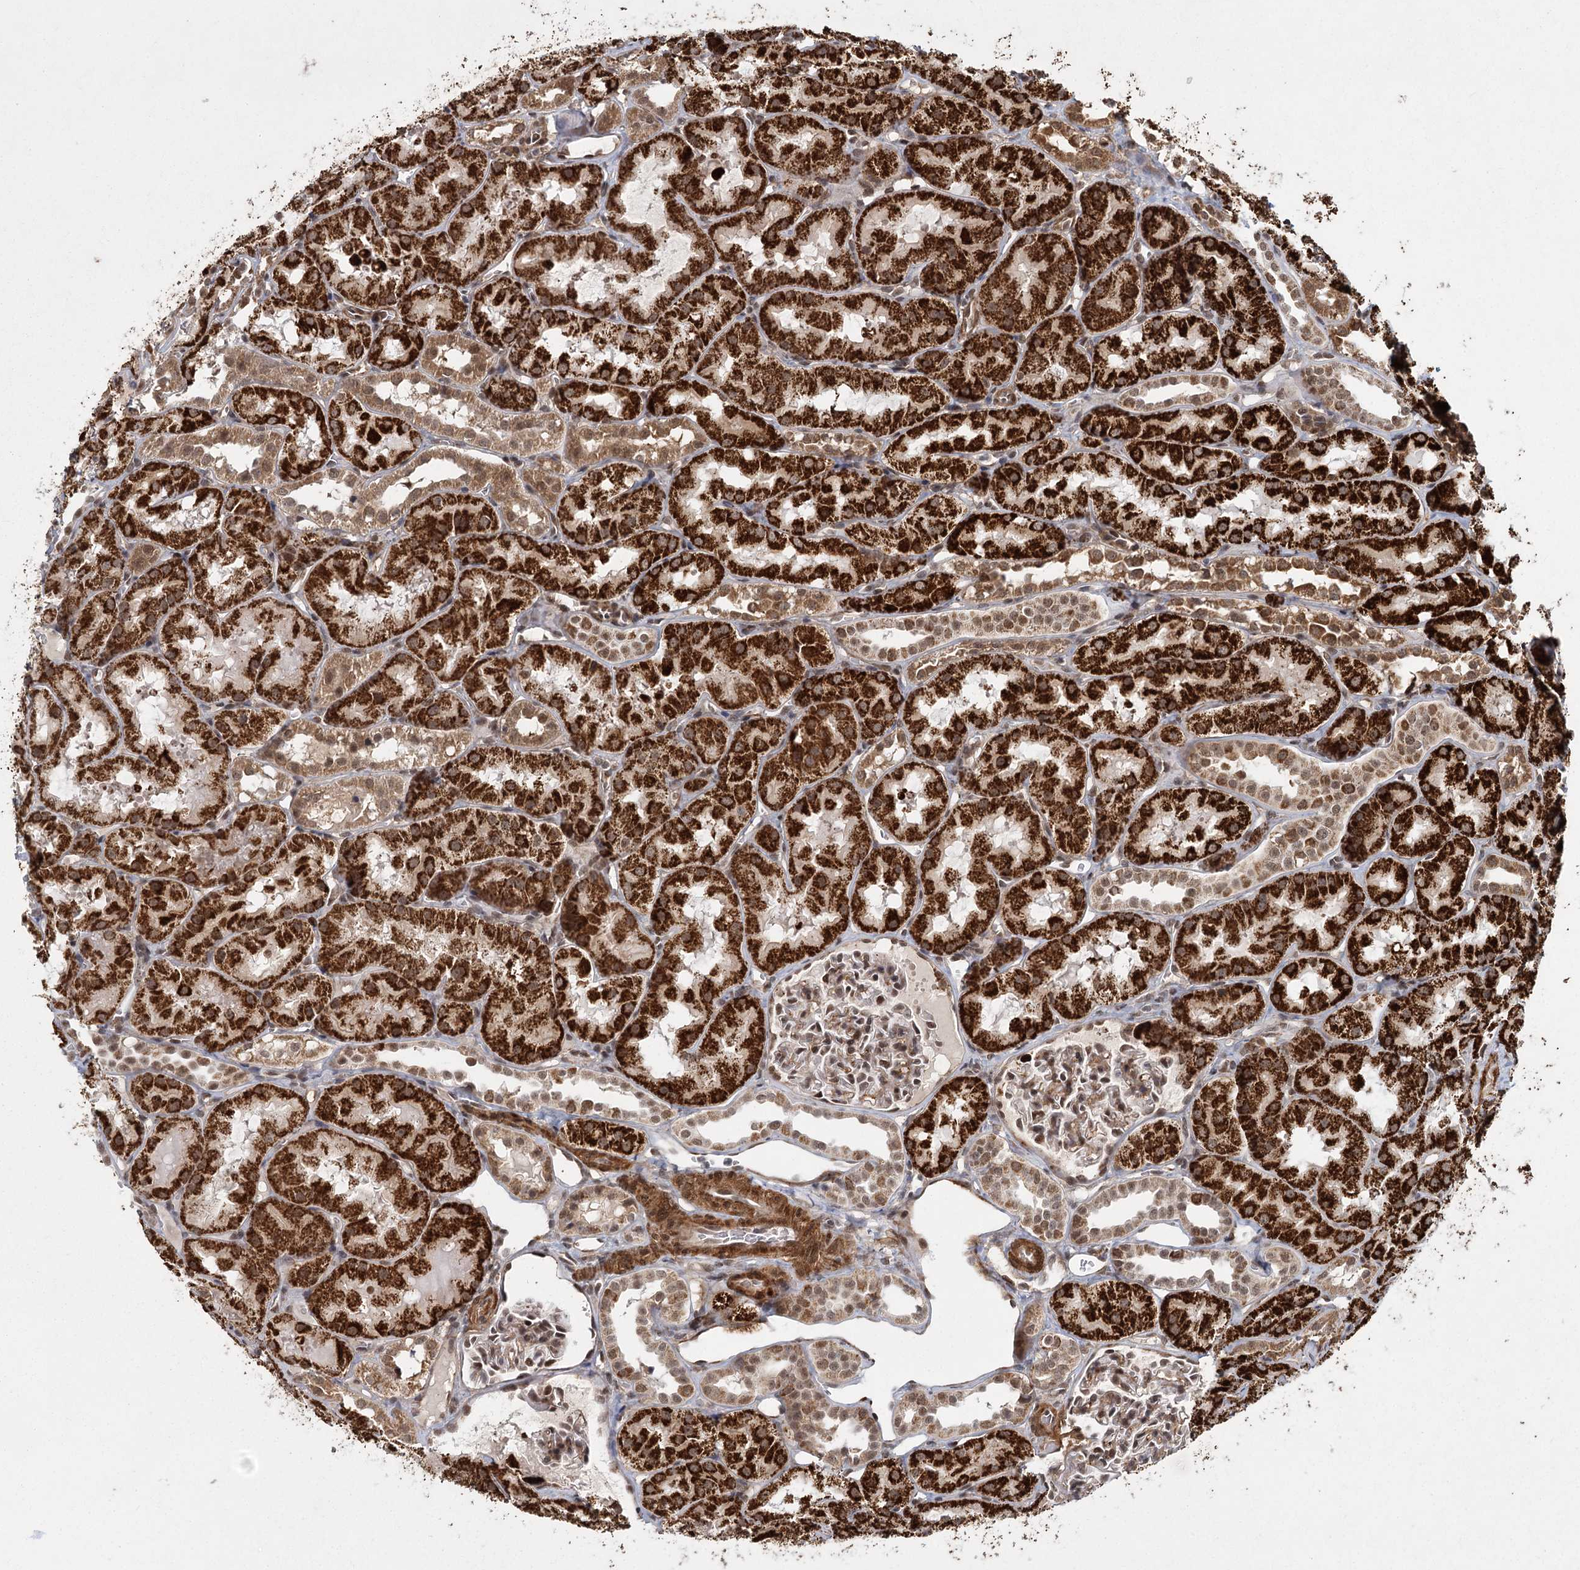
{"staining": {"intensity": "moderate", "quantity": "25%-75%", "location": "cytoplasmic/membranous,nuclear"}, "tissue": "kidney", "cell_type": "Cells in glomeruli", "image_type": "normal", "snomed": [{"axis": "morphology", "description": "Normal tissue, NOS"}, {"axis": "topography", "description": "Kidney"}, {"axis": "topography", "description": "Urinary bladder"}], "caption": "Immunohistochemical staining of unremarkable kidney demonstrates moderate cytoplasmic/membranous,nuclear protein positivity in about 25%-75% of cells in glomeruli. The protein of interest is shown in brown color, while the nuclei are stained blue.", "gene": "ZCCHC24", "patient": {"sex": "male", "age": 16}}